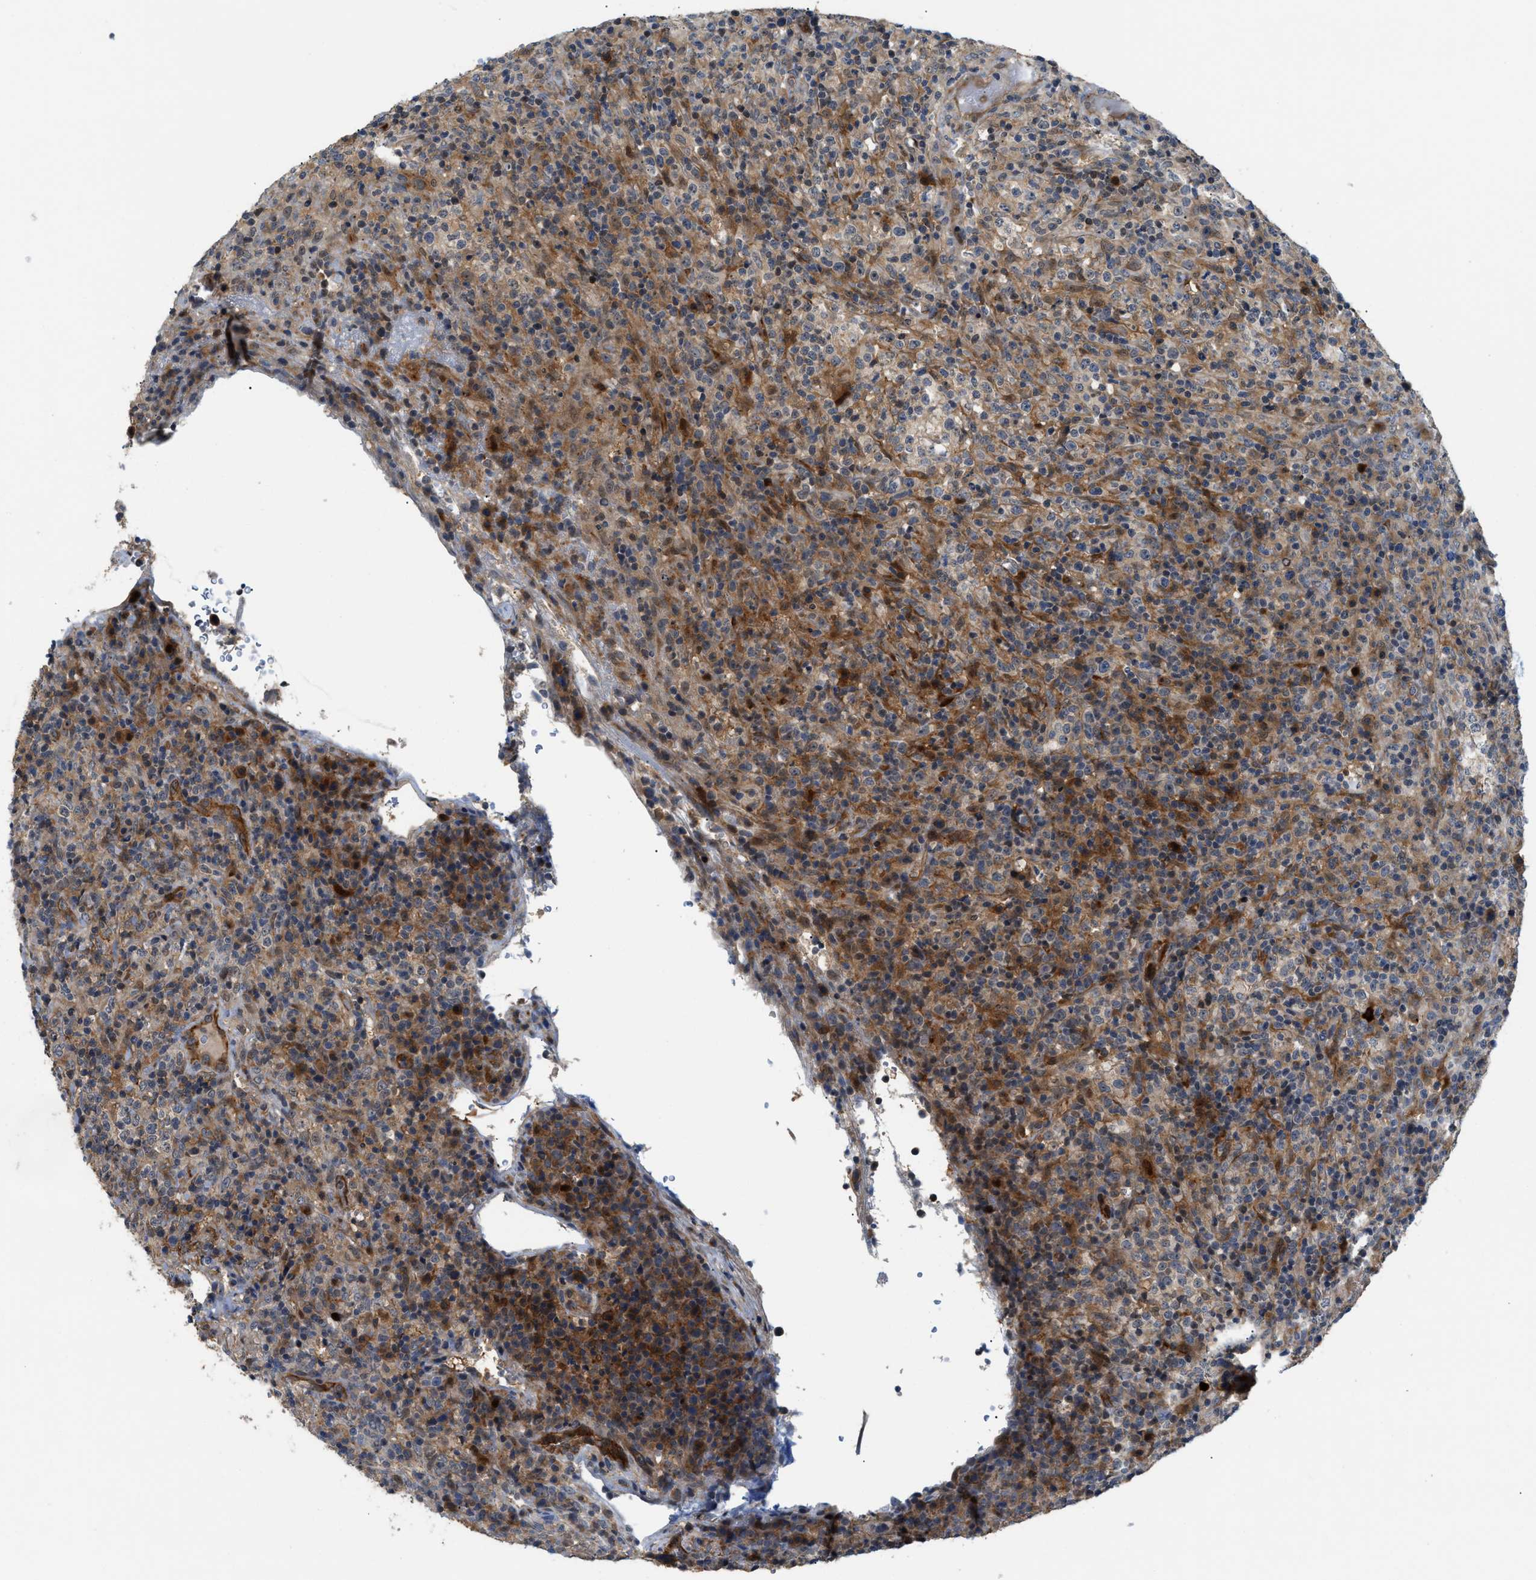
{"staining": {"intensity": "moderate", "quantity": "<25%", "location": "cytoplasmic/membranous"}, "tissue": "lymphoma", "cell_type": "Tumor cells", "image_type": "cancer", "snomed": [{"axis": "morphology", "description": "Malignant lymphoma, non-Hodgkin's type, High grade"}, {"axis": "topography", "description": "Lymph node"}], "caption": "There is low levels of moderate cytoplasmic/membranous expression in tumor cells of lymphoma, as demonstrated by immunohistochemical staining (brown color).", "gene": "TRAK2", "patient": {"sex": "female", "age": 76}}